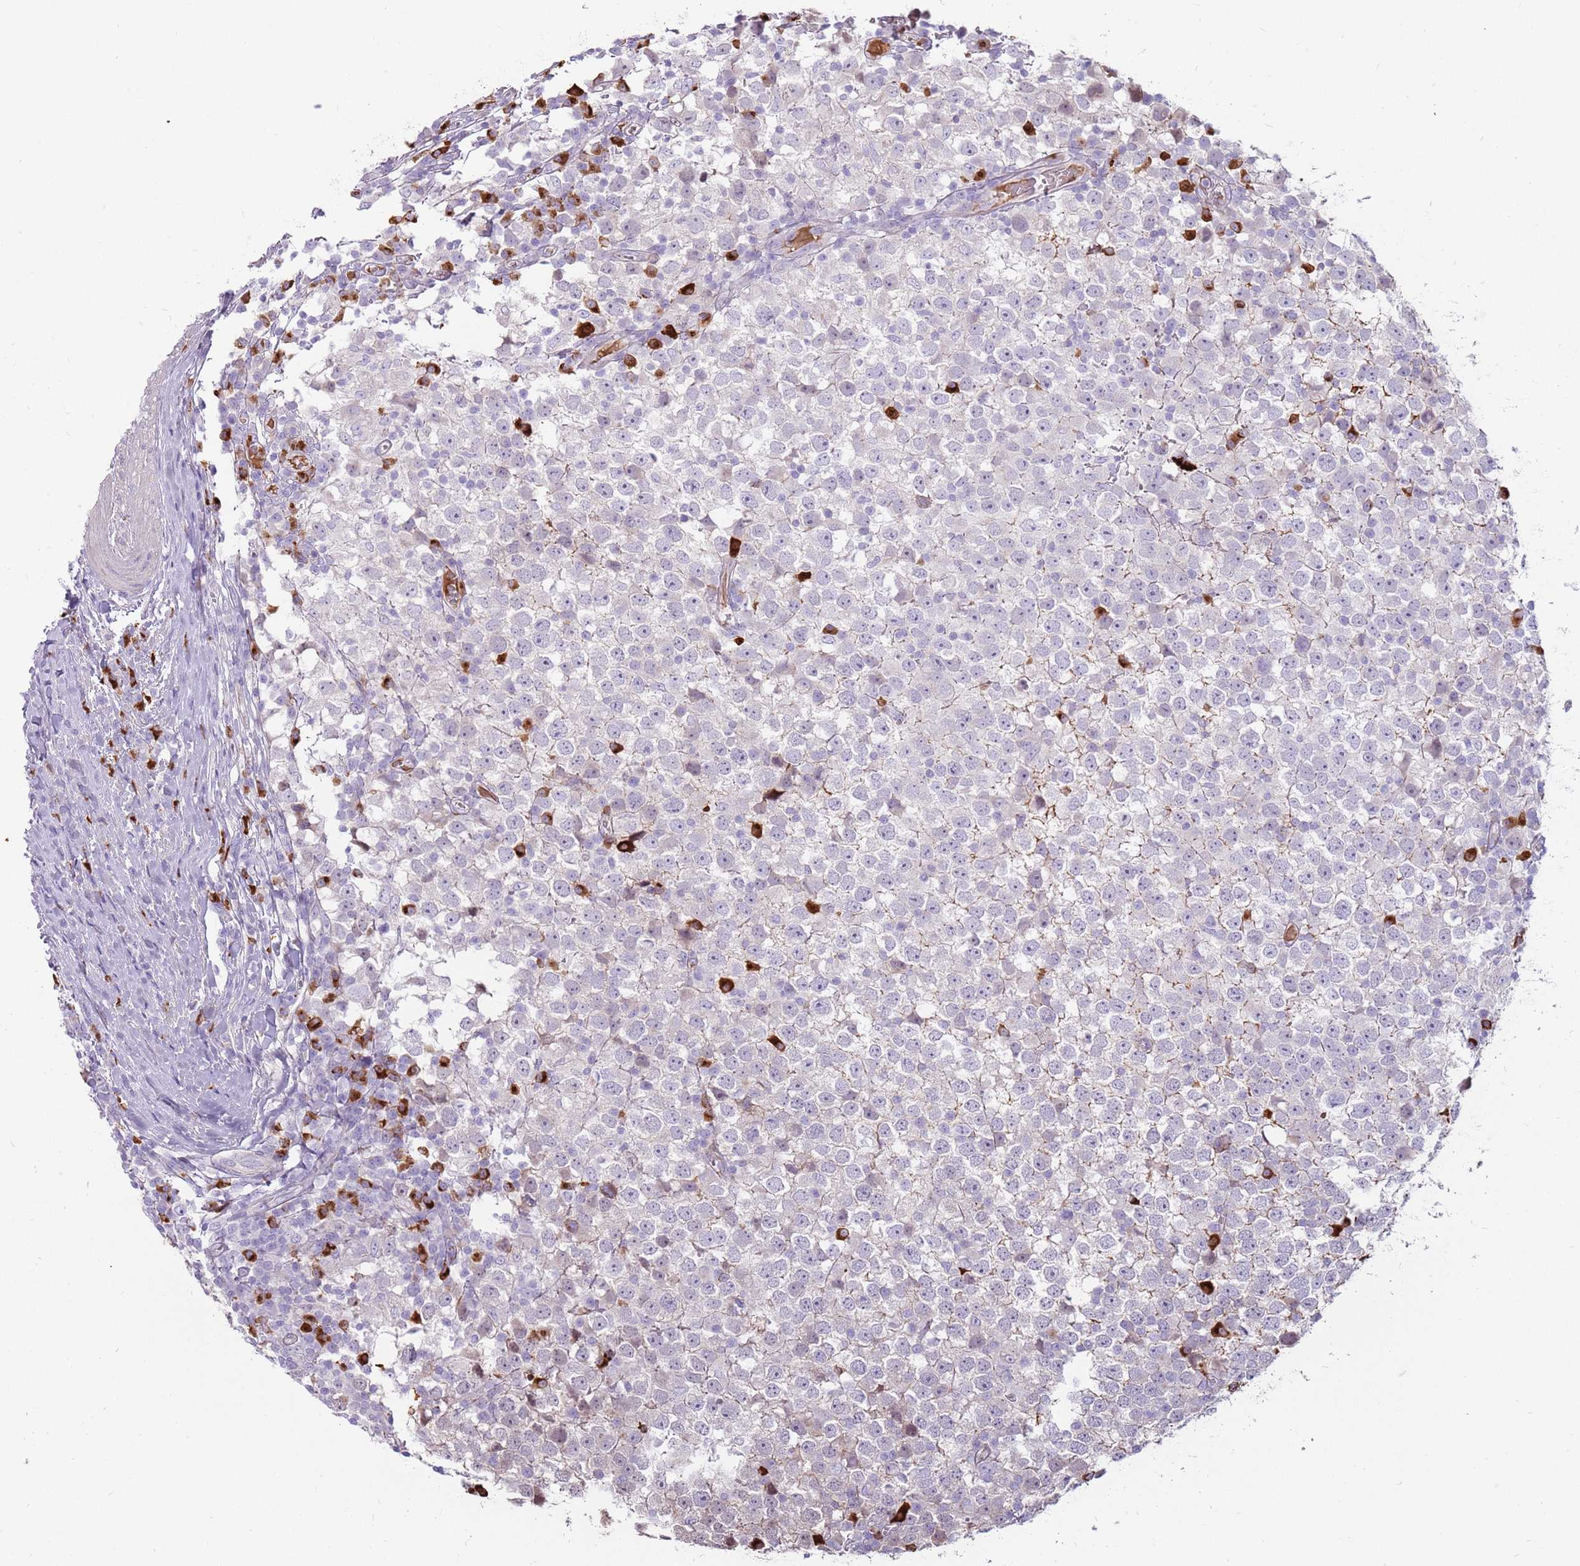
{"staining": {"intensity": "weak", "quantity": "<25%", "location": "nuclear"}, "tissue": "testis cancer", "cell_type": "Tumor cells", "image_type": "cancer", "snomed": [{"axis": "morphology", "description": "Seminoma, NOS"}, {"axis": "topography", "description": "Testis"}], "caption": "Tumor cells are negative for protein expression in human seminoma (testis).", "gene": "MCUB", "patient": {"sex": "male", "age": 65}}